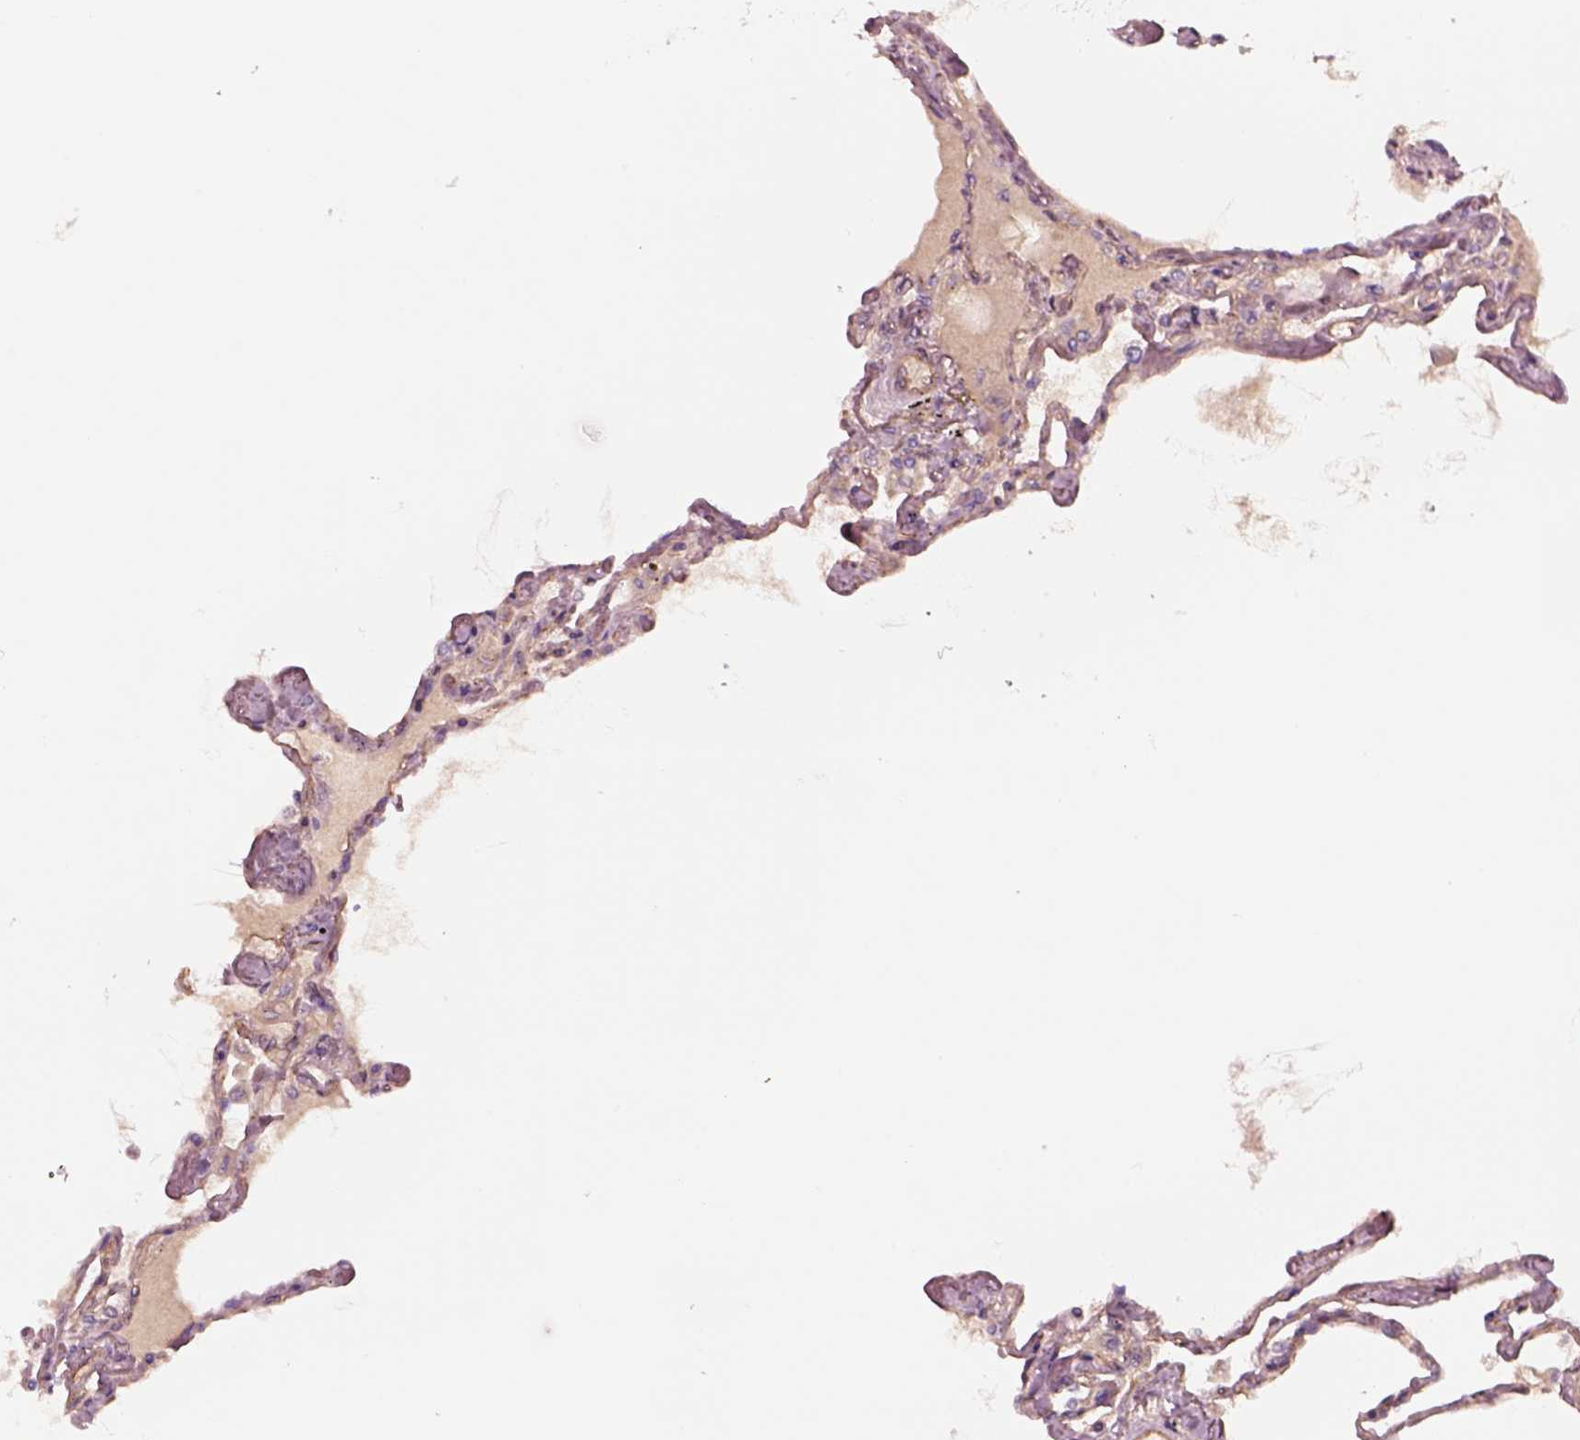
{"staining": {"intensity": "weak", "quantity": "25%-75%", "location": "cytoplasmic/membranous"}, "tissue": "lung", "cell_type": "Alveolar cells", "image_type": "normal", "snomed": [{"axis": "morphology", "description": "Normal tissue, NOS"}, {"axis": "morphology", "description": "Adenocarcinoma, NOS"}, {"axis": "topography", "description": "Cartilage tissue"}, {"axis": "topography", "description": "Lung"}], "caption": "An image showing weak cytoplasmic/membranous expression in about 25%-75% of alveolar cells in benign lung, as visualized by brown immunohistochemical staining.", "gene": "HTR1B", "patient": {"sex": "female", "age": 67}}